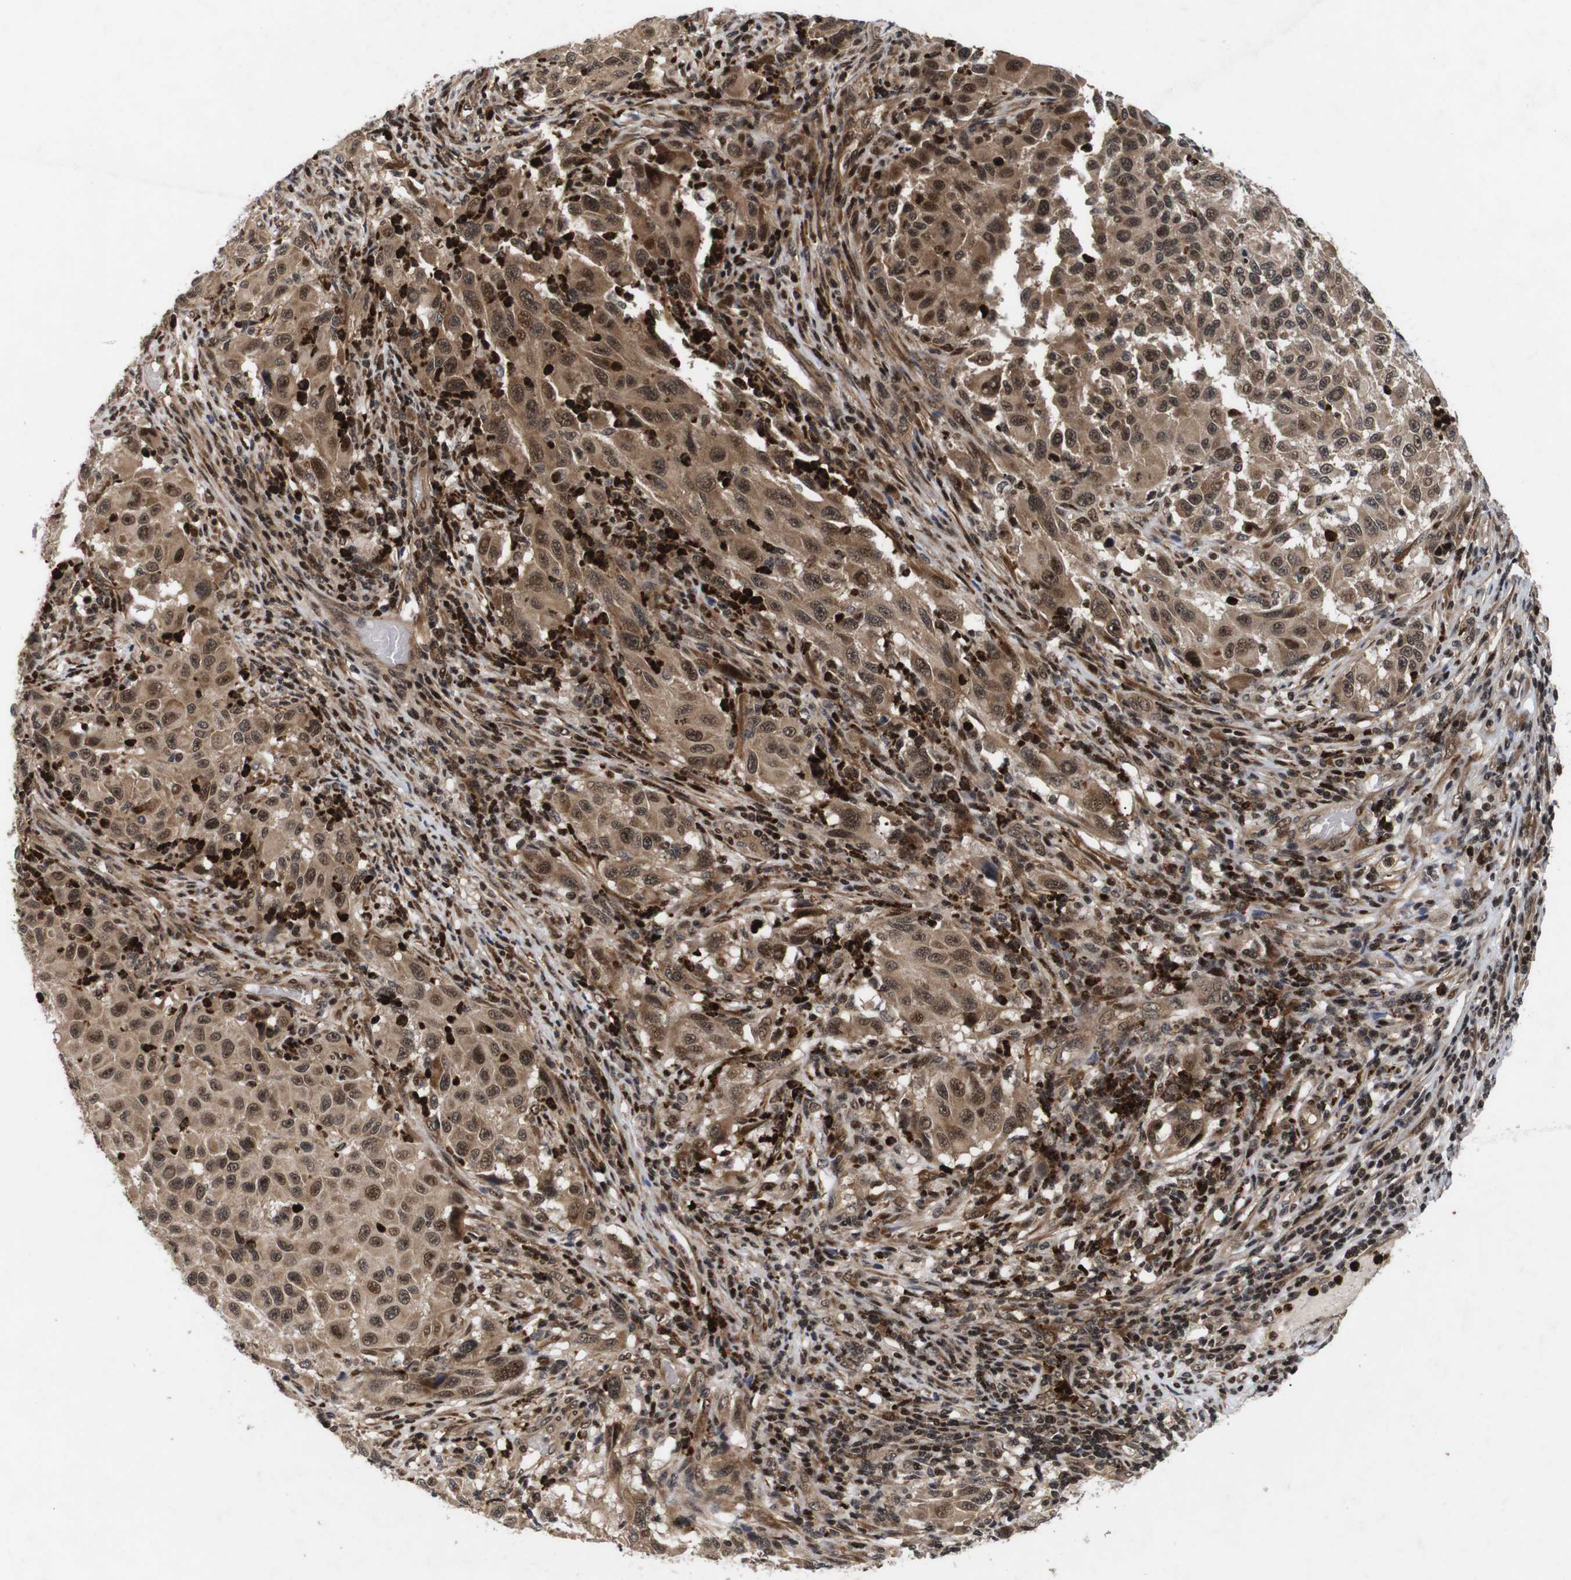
{"staining": {"intensity": "strong", "quantity": ">75%", "location": "cytoplasmic/membranous,nuclear"}, "tissue": "melanoma", "cell_type": "Tumor cells", "image_type": "cancer", "snomed": [{"axis": "morphology", "description": "Malignant melanoma, Metastatic site"}, {"axis": "topography", "description": "Lymph node"}], "caption": "The micrograph shows immunohistochemical staining of malignant melanoma (metastatic site). There is strong cytoplasmic/membranous and nuclear expression is present in approximately >75% of tumor cells.", "gene": "KIF23", "patient": {"sex": "male", "age": 61}}